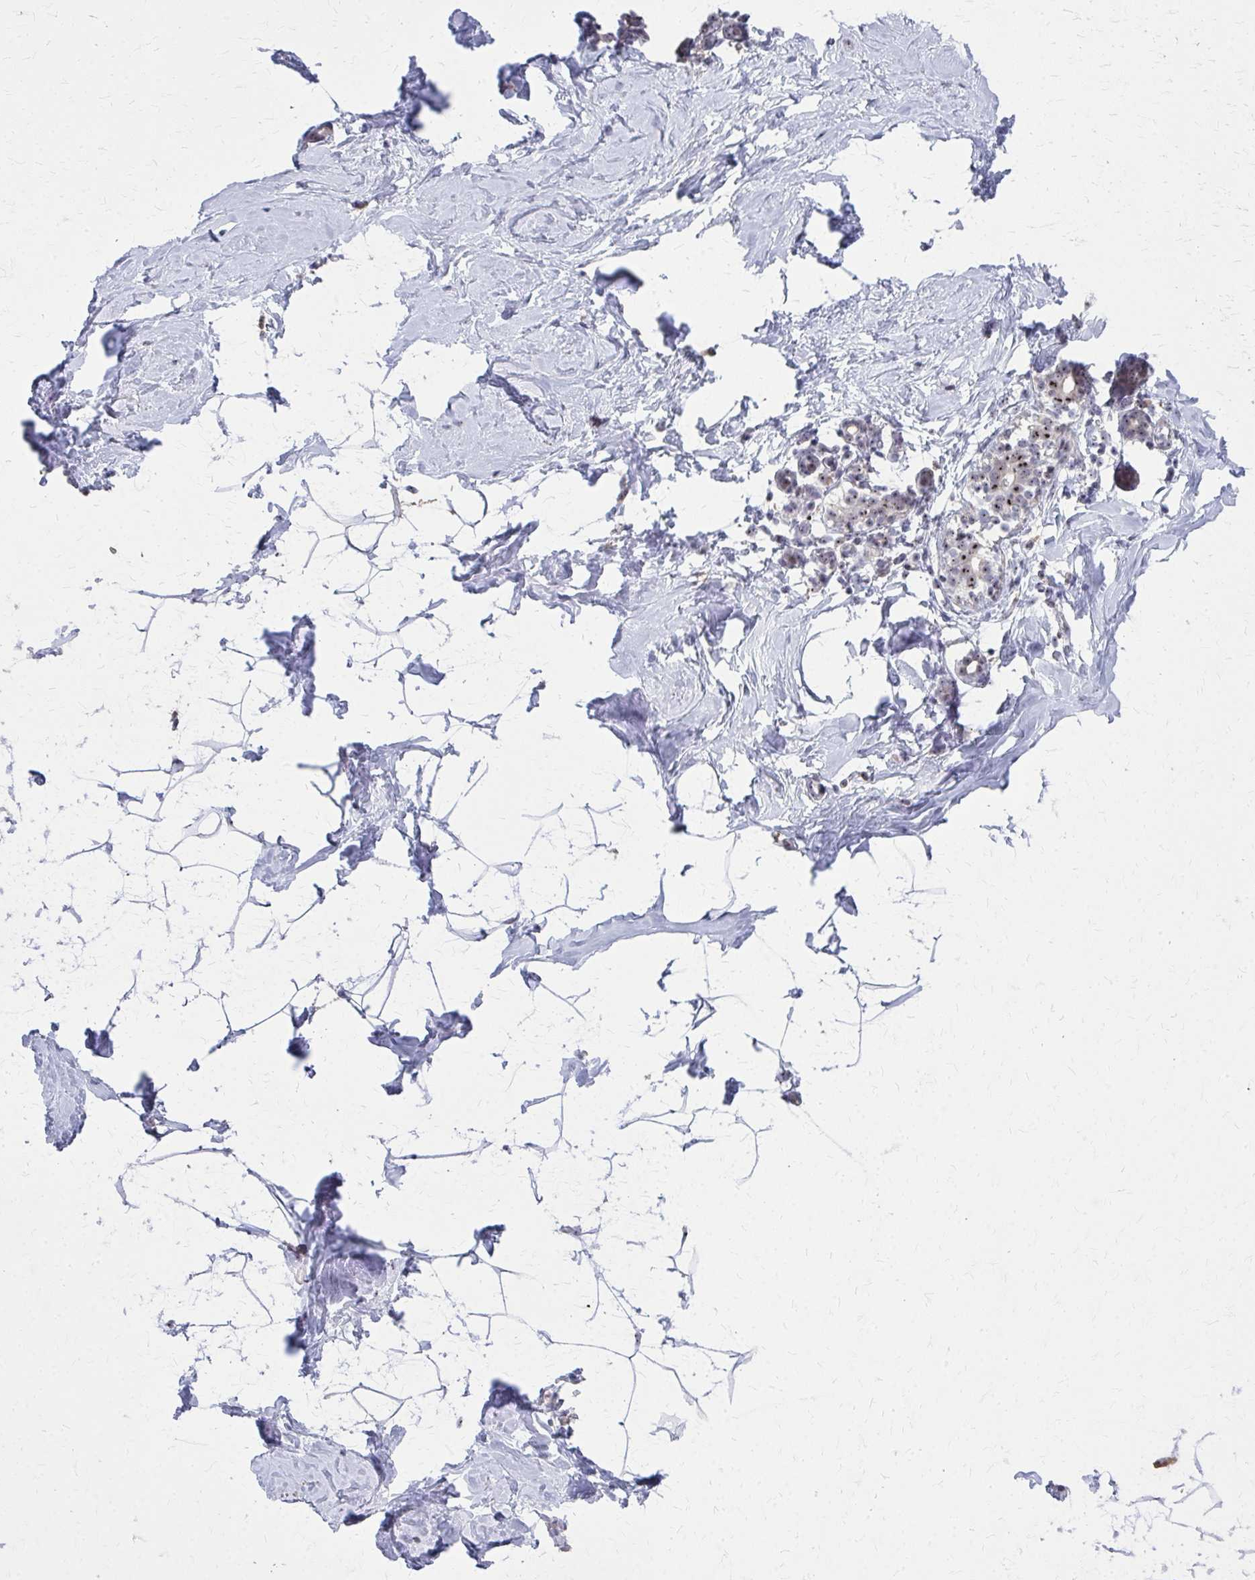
{"staining": {"intensity": "negative", "quantity": "none", "location": "none"}, "tissue": "breast", "cell_type": "Adipocytes", "image_type": "normal", "snomed": [{"axis": "morphology", "description": "Normal tissue, NOS"}, {"axis": "topography", "description": "Breast"}], "caption": "This is a histopathology image of immunohistochemistry staining of unremarkable breast, which shows no expression in adipocytes. Brightfield microscopy of immunohistochemistry (IHC) stained with DAB (3,3'-diaminobenzidine) (brown) and hematoxylin (blue), captured at high magnification.", "gene": "NUDT16", "patient": {"sex": "female", "age": 32}}